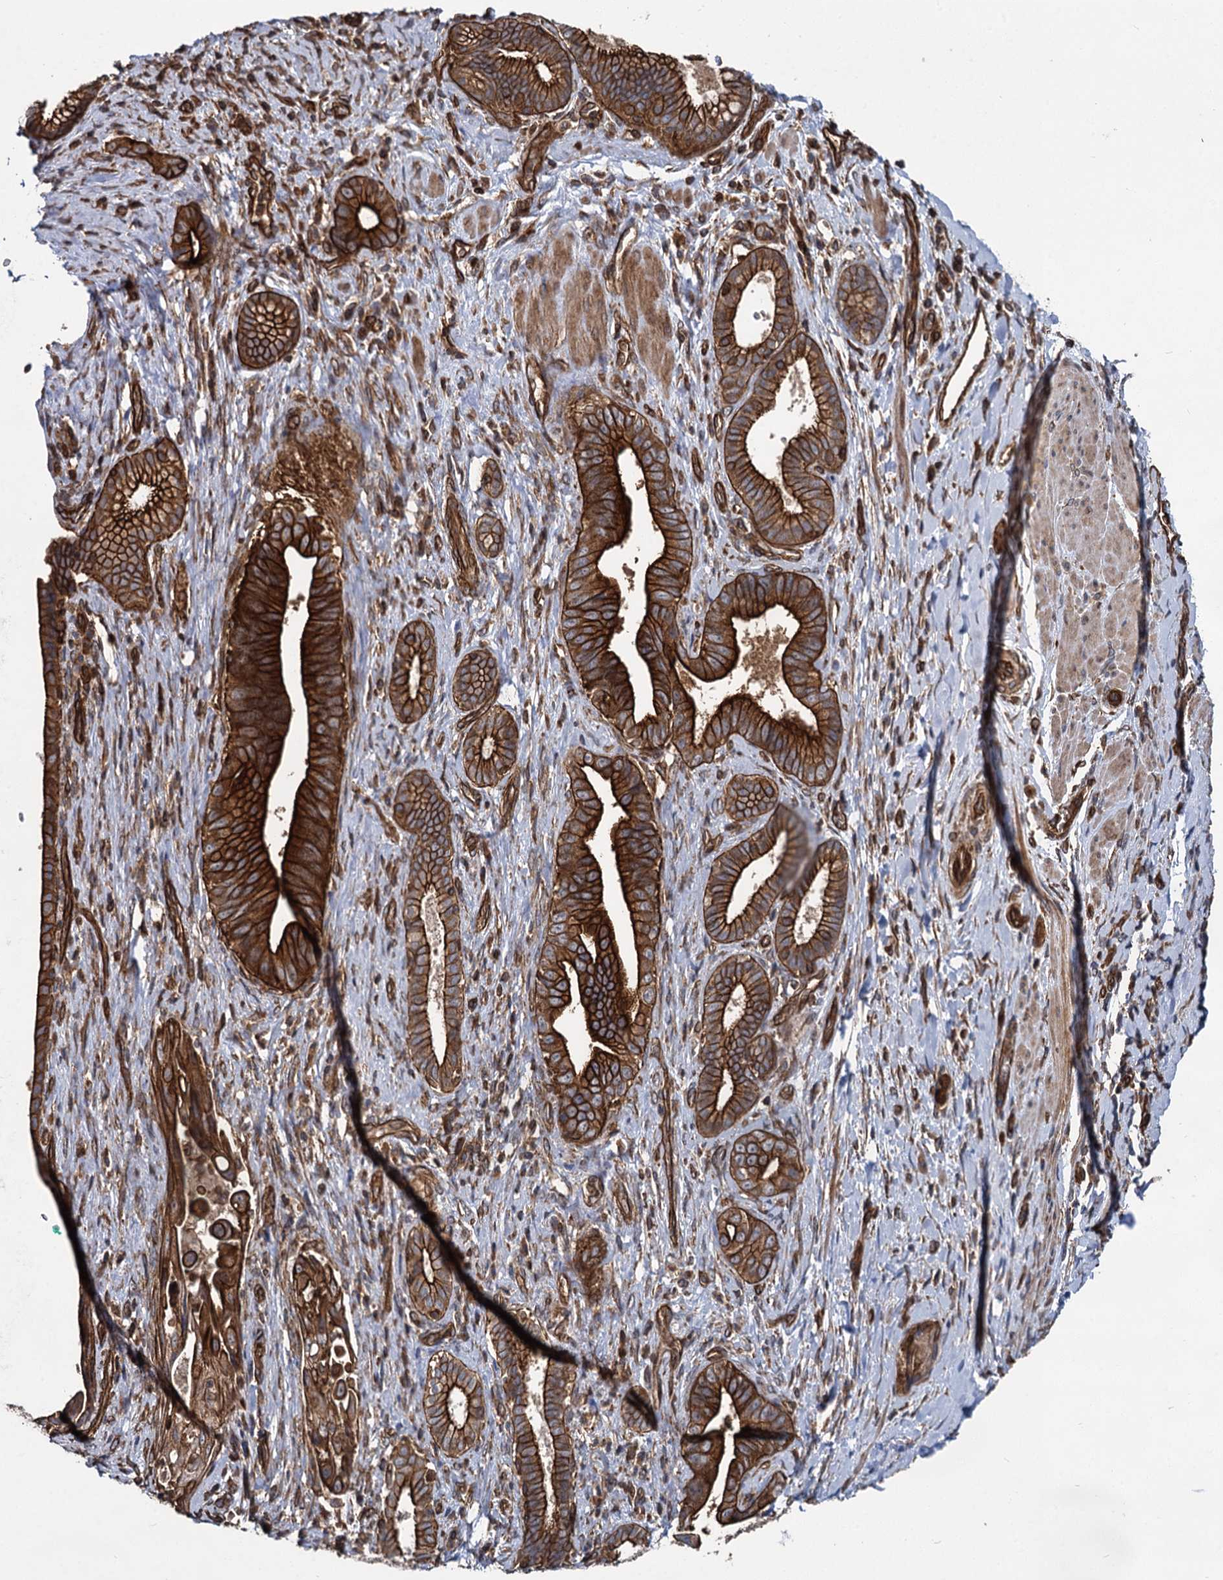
{"staining": {"intensity": "strong", "quantity": ">75%", "location": "cytoplasmic/membranous"}, "tissue": "pancreatic cancer", "cell_type": "Tumor cells", "image_type": "cancer", "snomed": [{"axis": "morphology", "description": "Adenocarcinoma, NOS"}, {"axis": "topography", "description": "Pancreas"}], "caption": "Immunohistochemical staining of human adenocarcinoma (pancreatic) shows high levels of strong cytoplasmic/membranous expression in approximately >75% of tumor cells.", "gene": "SVIP", "patient": {"sex": "female", "age": 55}}